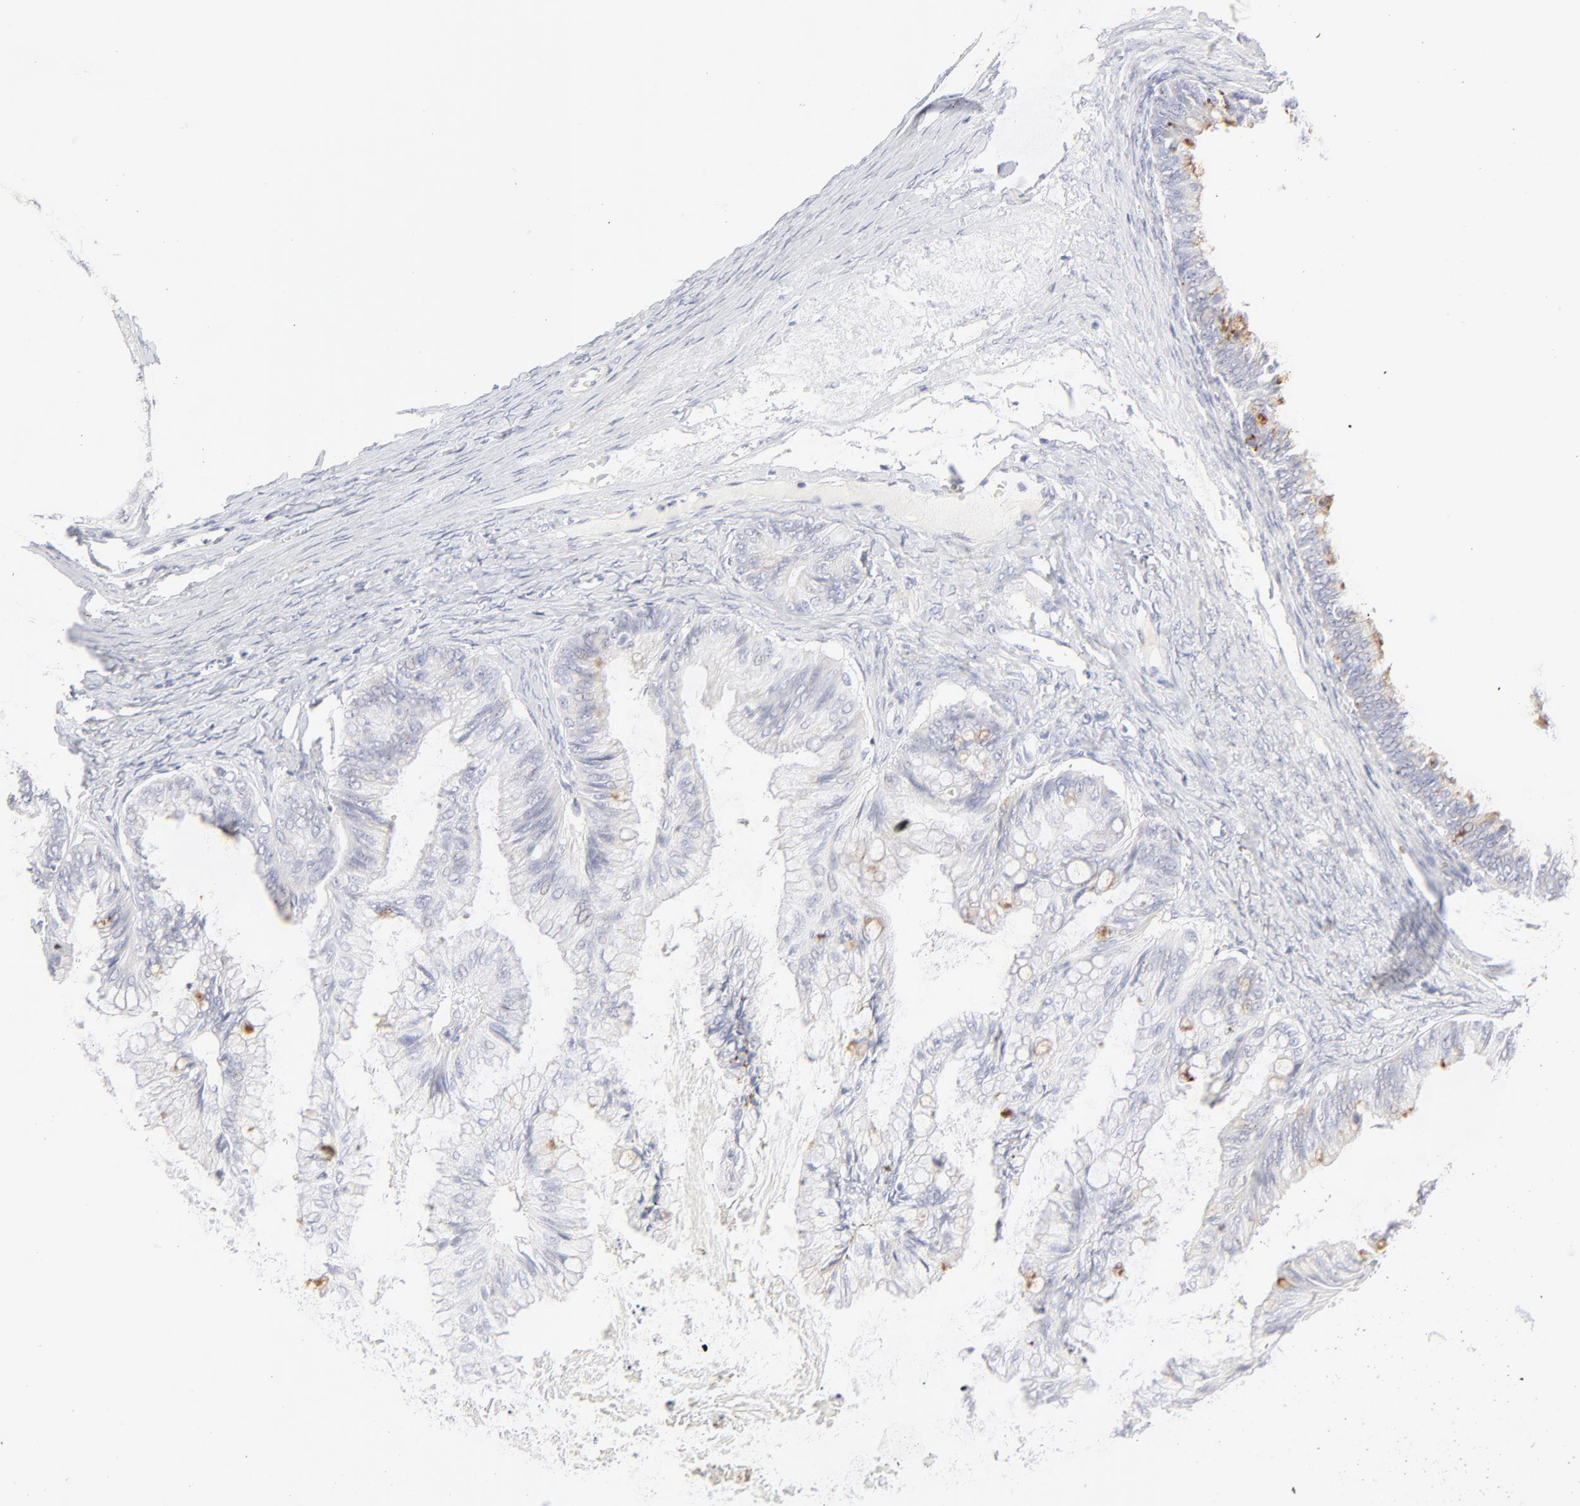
{"staining": {"intensity": "weak", "quantity": "<25%", "location": "cytoplasmic/membranous"}, "tissue": "ovarian cancer", "cell_type": "Tumor cells", "image_type": "cancer", "snomed": [{"axis": "morphology", "description": "Cystadenocarcinoma, mucinous, NOS"}, {"axis": "topography", "description": "Ovary"}], "caption": "Immunohistochemical staining of human mucinous cystadenocarcinoma (ovarian) reveals no significant expression in tumor cells.", "gene": "NPNT", "patient": {"sex": "female", "age": 57}}